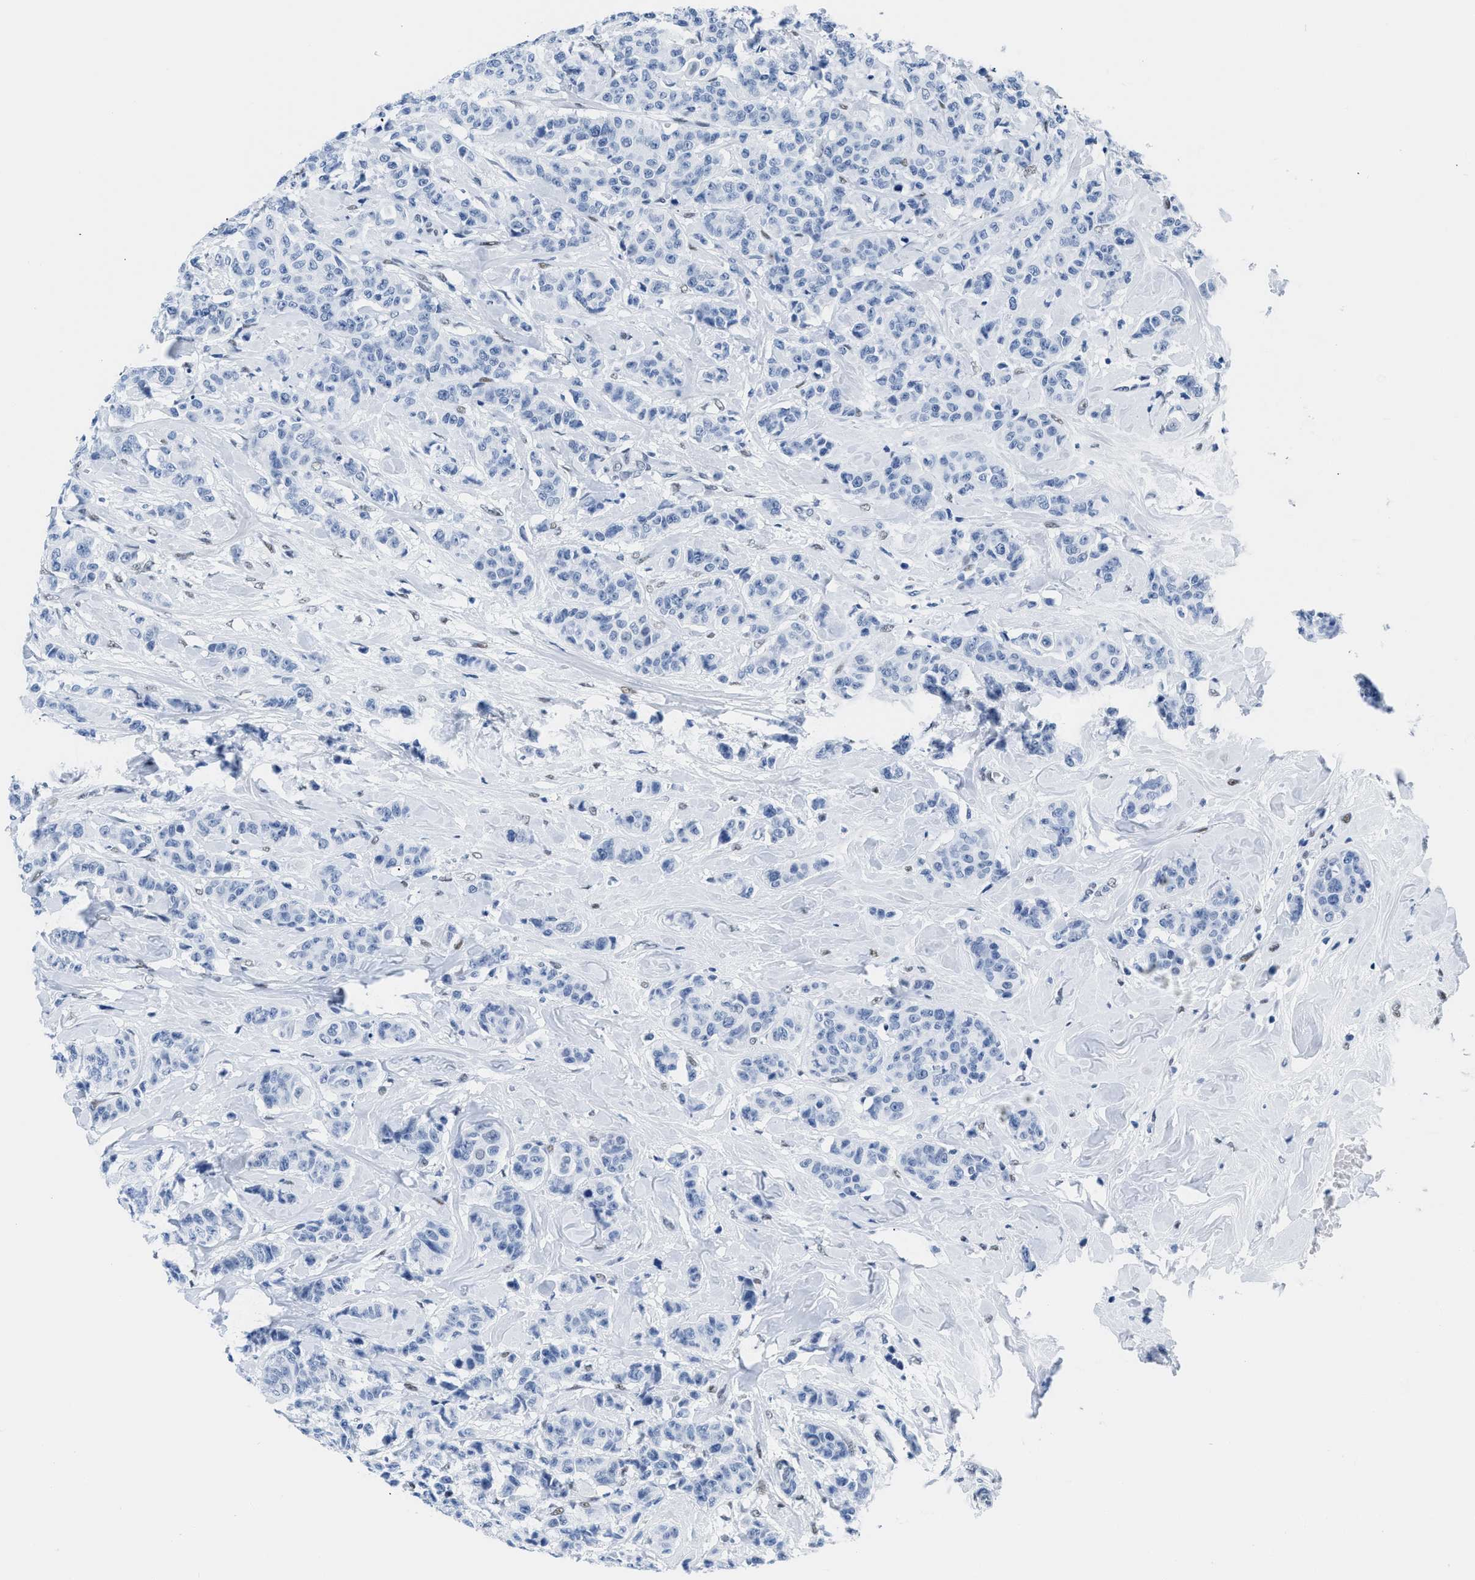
{"staining": {"intensity": "negative", "quantity": "none", "location": "none"}, "tissue": "breast cancer", "cell_type": "Tumor cells", "image_type": "cancer", "snomed": [{"axis": "morphology", "description": "Normal tissue, NOS"}, {"axis": "morphology", "description": "Duct carcinoma"}, {"axis": "topography", "description": "Breast"}], "caption": "Tumor cells are negative for protein expression in human breast invasive ductal carcinoma.", "gene": "CTBP1", "patient": {"sex": "female", "age": 40}}